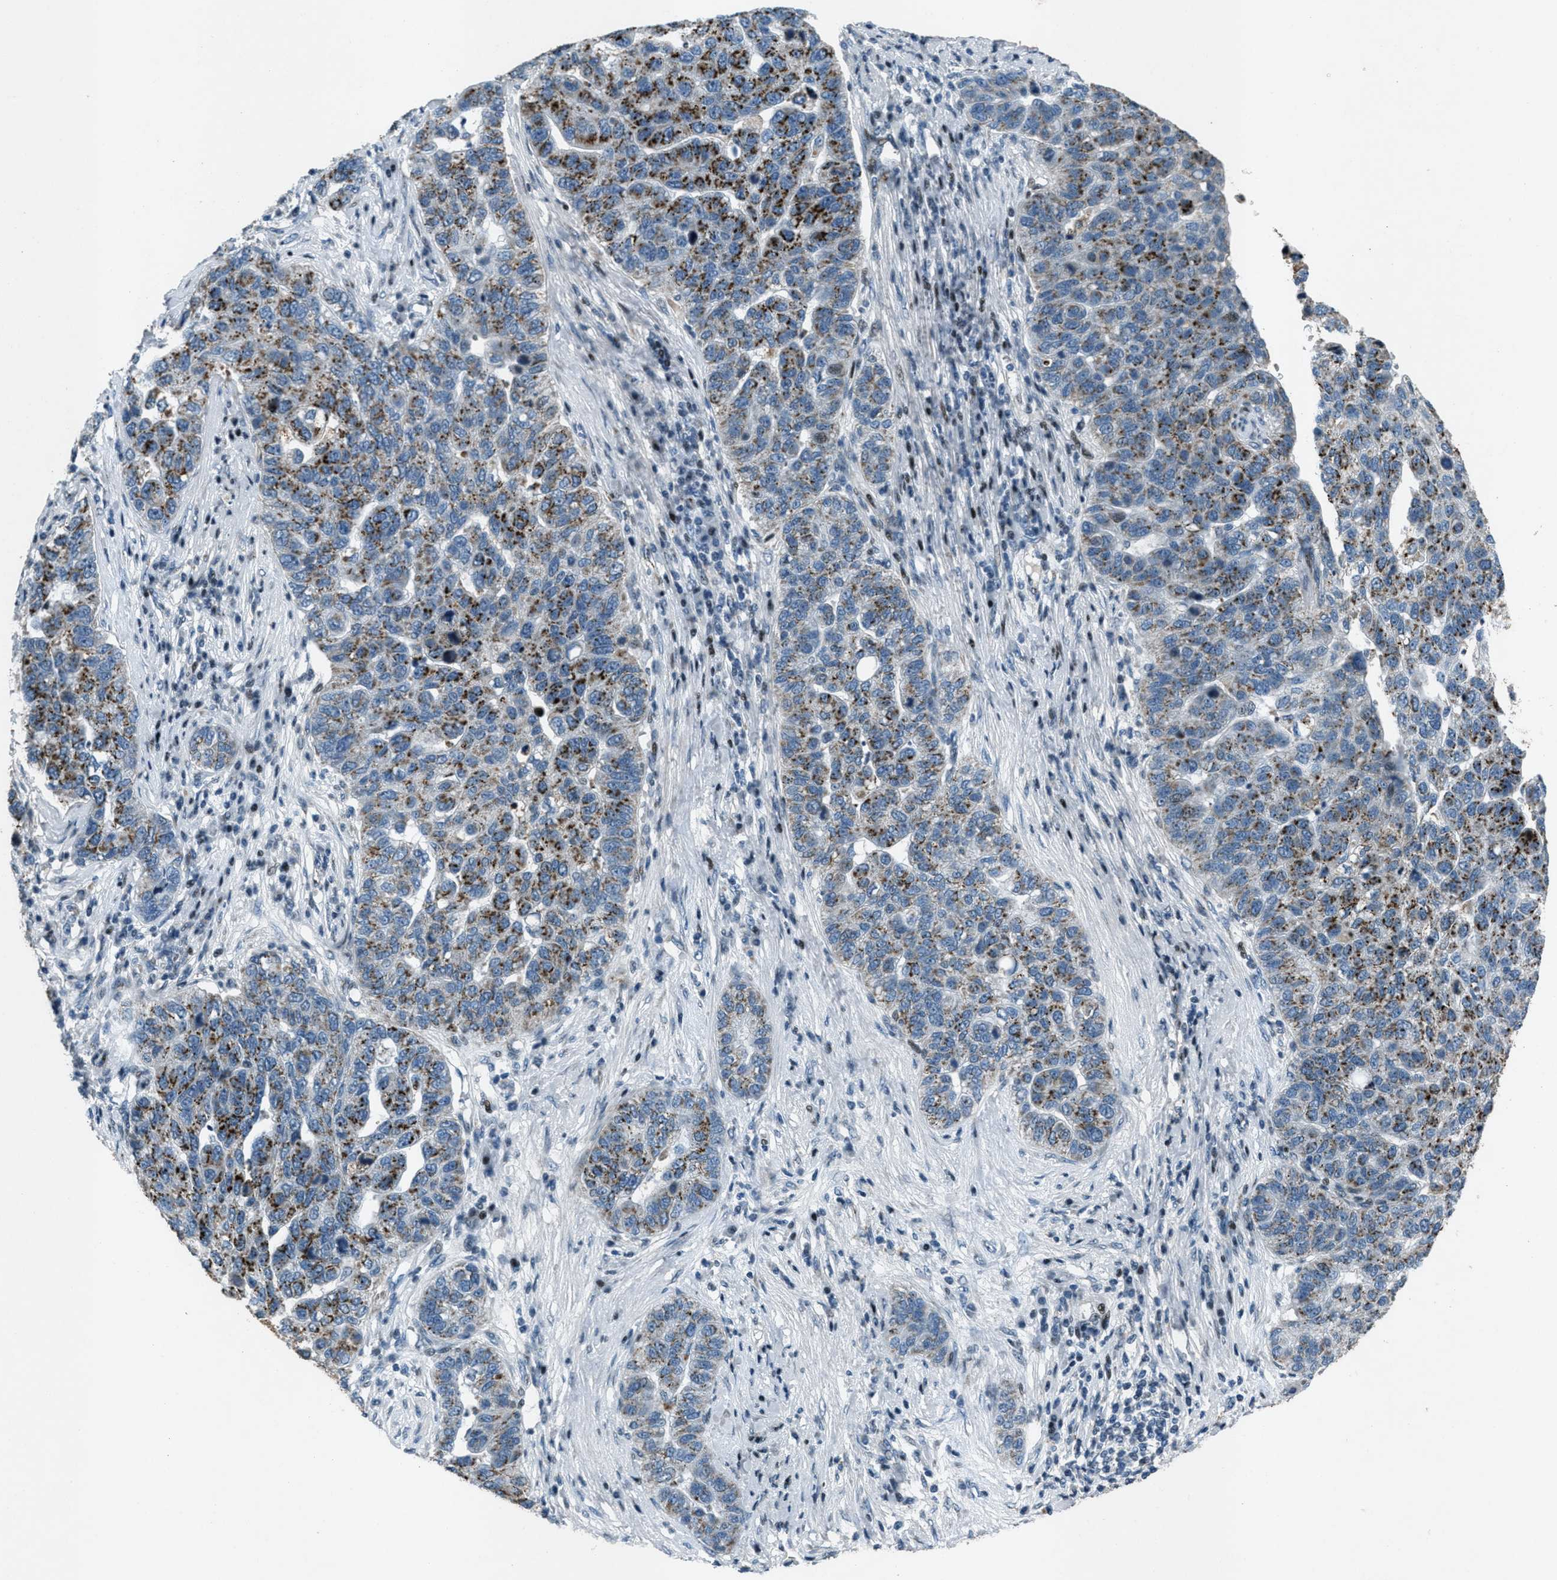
{"staining": {"intensity": "strong", "quantity": "25%-75%", "location": "cytoplasmic/membranous"}, "tissue": "pancreatic cancer", "cell_type": "Tumor cells", "image_type": "cancer", "snomed": [{"axis": "morphology", "description": "Adenocarcinoma, NOS"}, {"axis": "topography", "description": "Pancreas"}], "caption": "The photomicrograph shows staining of adenocarcinoma (pancreatic), revealing strong cytoplasmic/membranous protein expression (brown color) within tumor cells.", "gene": "GPC6", "patient": {"sex": "female", "age": 61}}